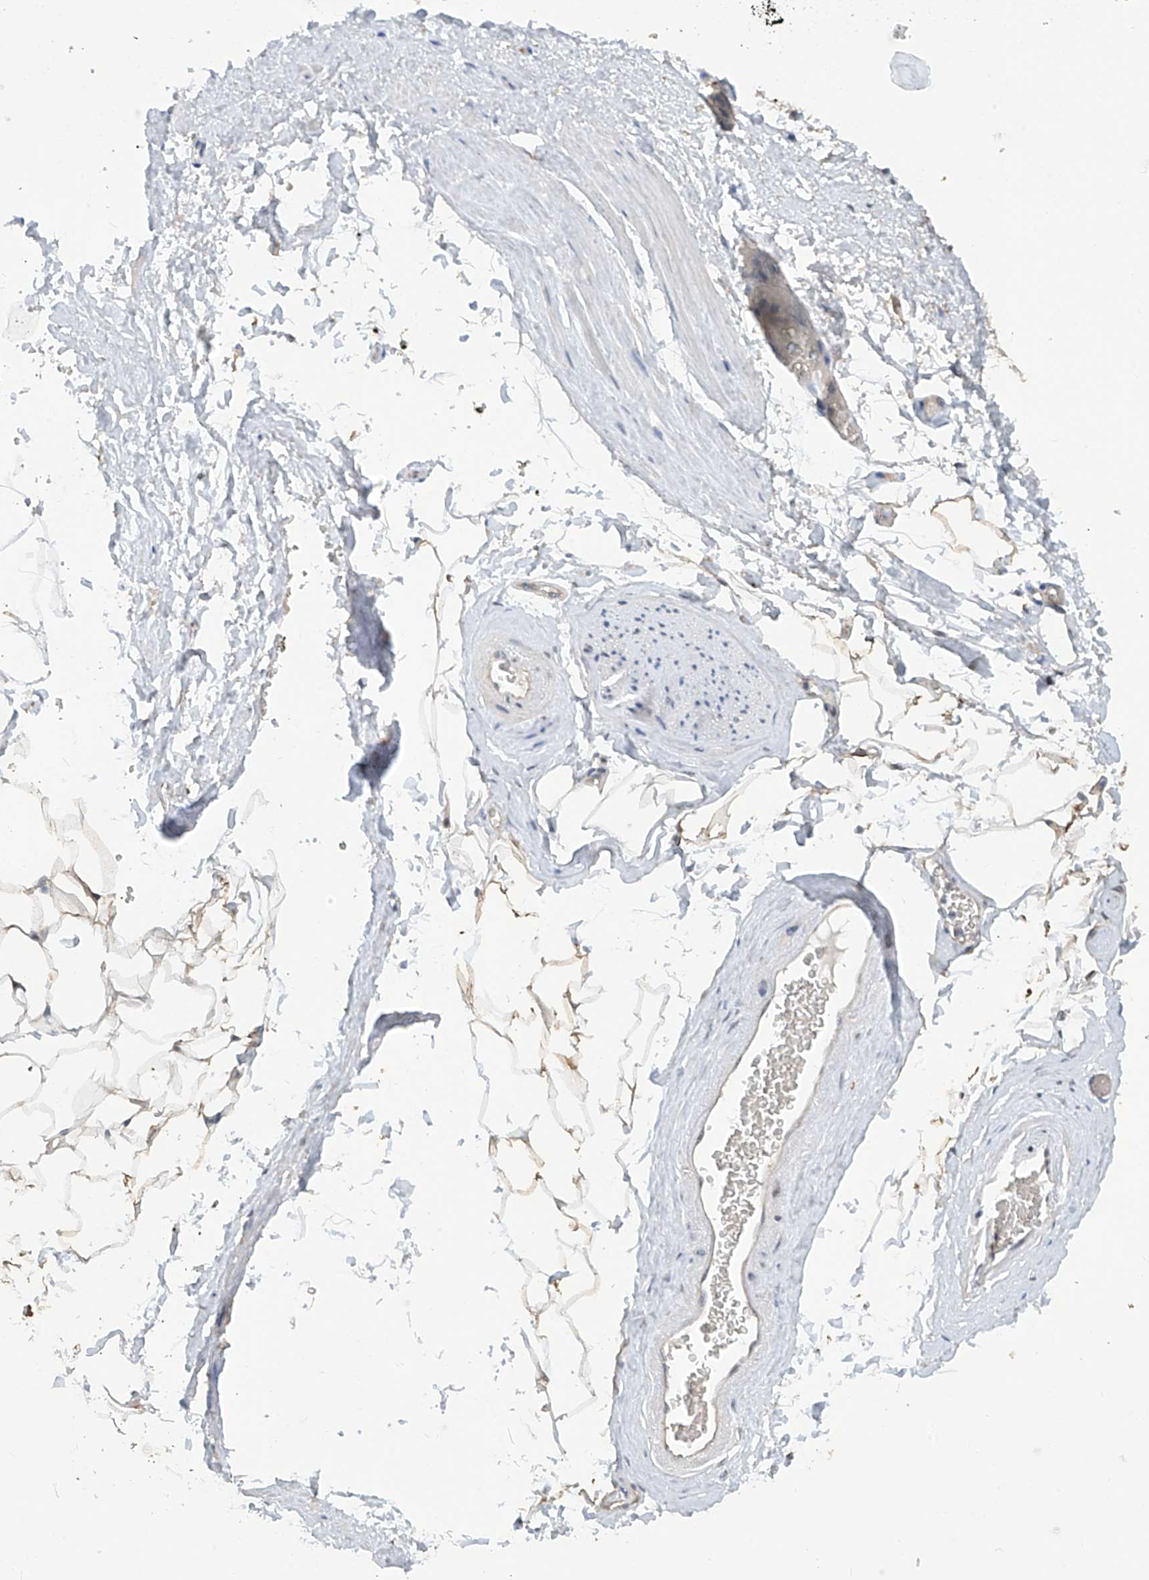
{"staining": {"intensity": "weak", "quantity": "25%-75%", "location": "cytoplasmic/membranous"}, "tissue": "adipose tissue", "cell_type": "Adipocytes", "image_type": "normal", "snomed": [{"axis": "morphology", "description": "Normal tissue, NOS"}, {"axis": "morphology", "description": "Adenocarcinoma, Low grade"}, {"axis": "topography", "description": "Prostate"}, {"axis": "topography", "description": "Peripheral nerve tissue"}], "caption": "This is a micrograph of IHC staining of unremarkable adipose tissue, which shows weak positivity in the cytoplasmic/membranous of adipocytes.", "gene": "C1orf131", "patient": {"sex": "male", "age": 63}}